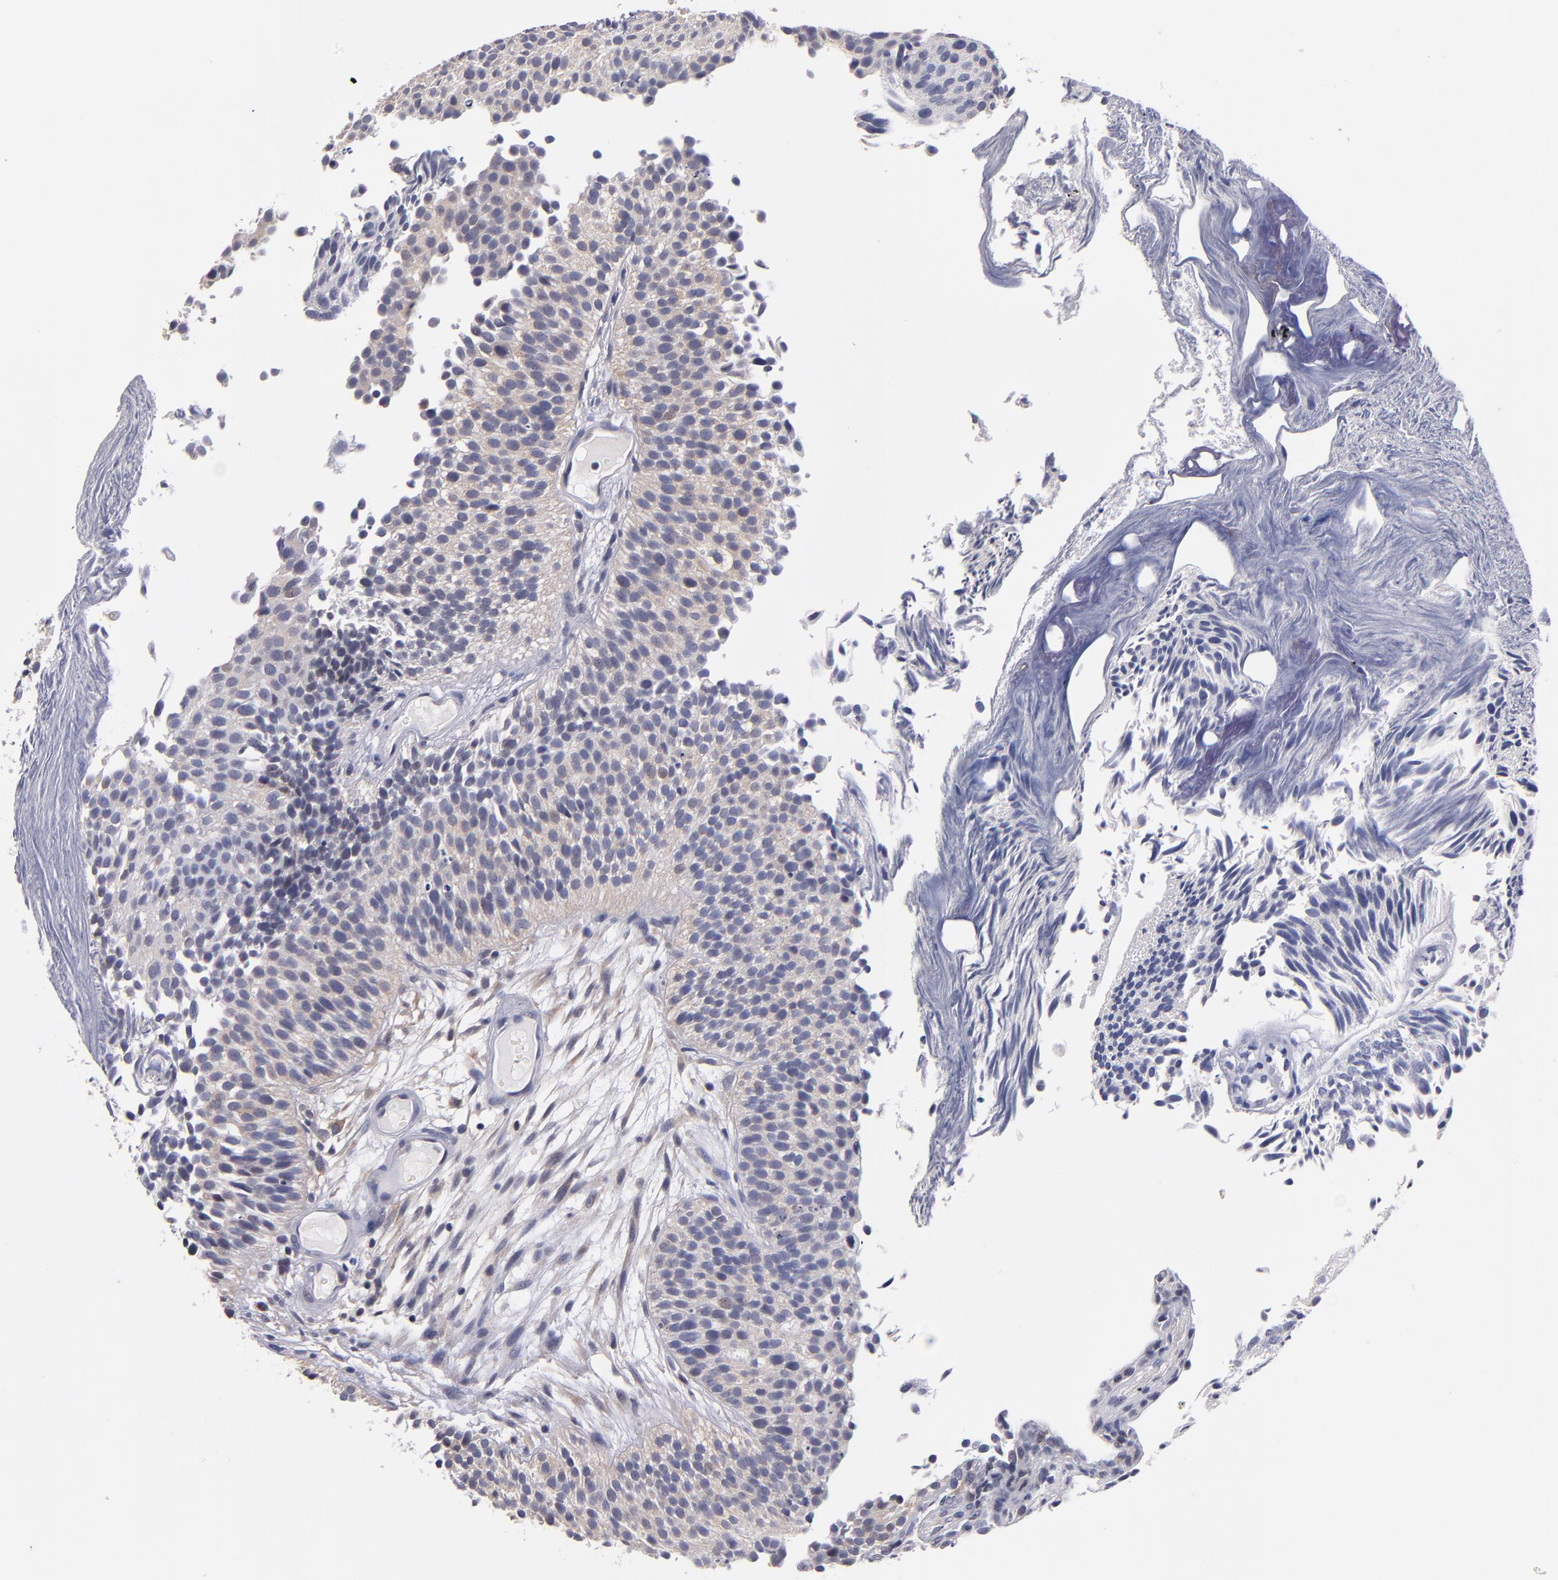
{"staining": {"intensity": "weak", "quantity": ">75%", "location": "cytoplasmic/membranous"}, "tissue": "urothelial cancer", "cell_type": "Tumor cells", "image_type": "cancer", "snomed": [{"axis": "morphology", "description": "Urothelial carcinoma, Low grade"}, {"axis": "topography", "description": "Urinary bladder"}], "caption": "Protein positivity by immunohistochemistry (IHC) displays weak cytoplasmic/membranous expression in approximately >75% of tumor cells in urothelial cancer.", "gene": "EIF3L", "patient": {"sex": "male", "age": 84}}